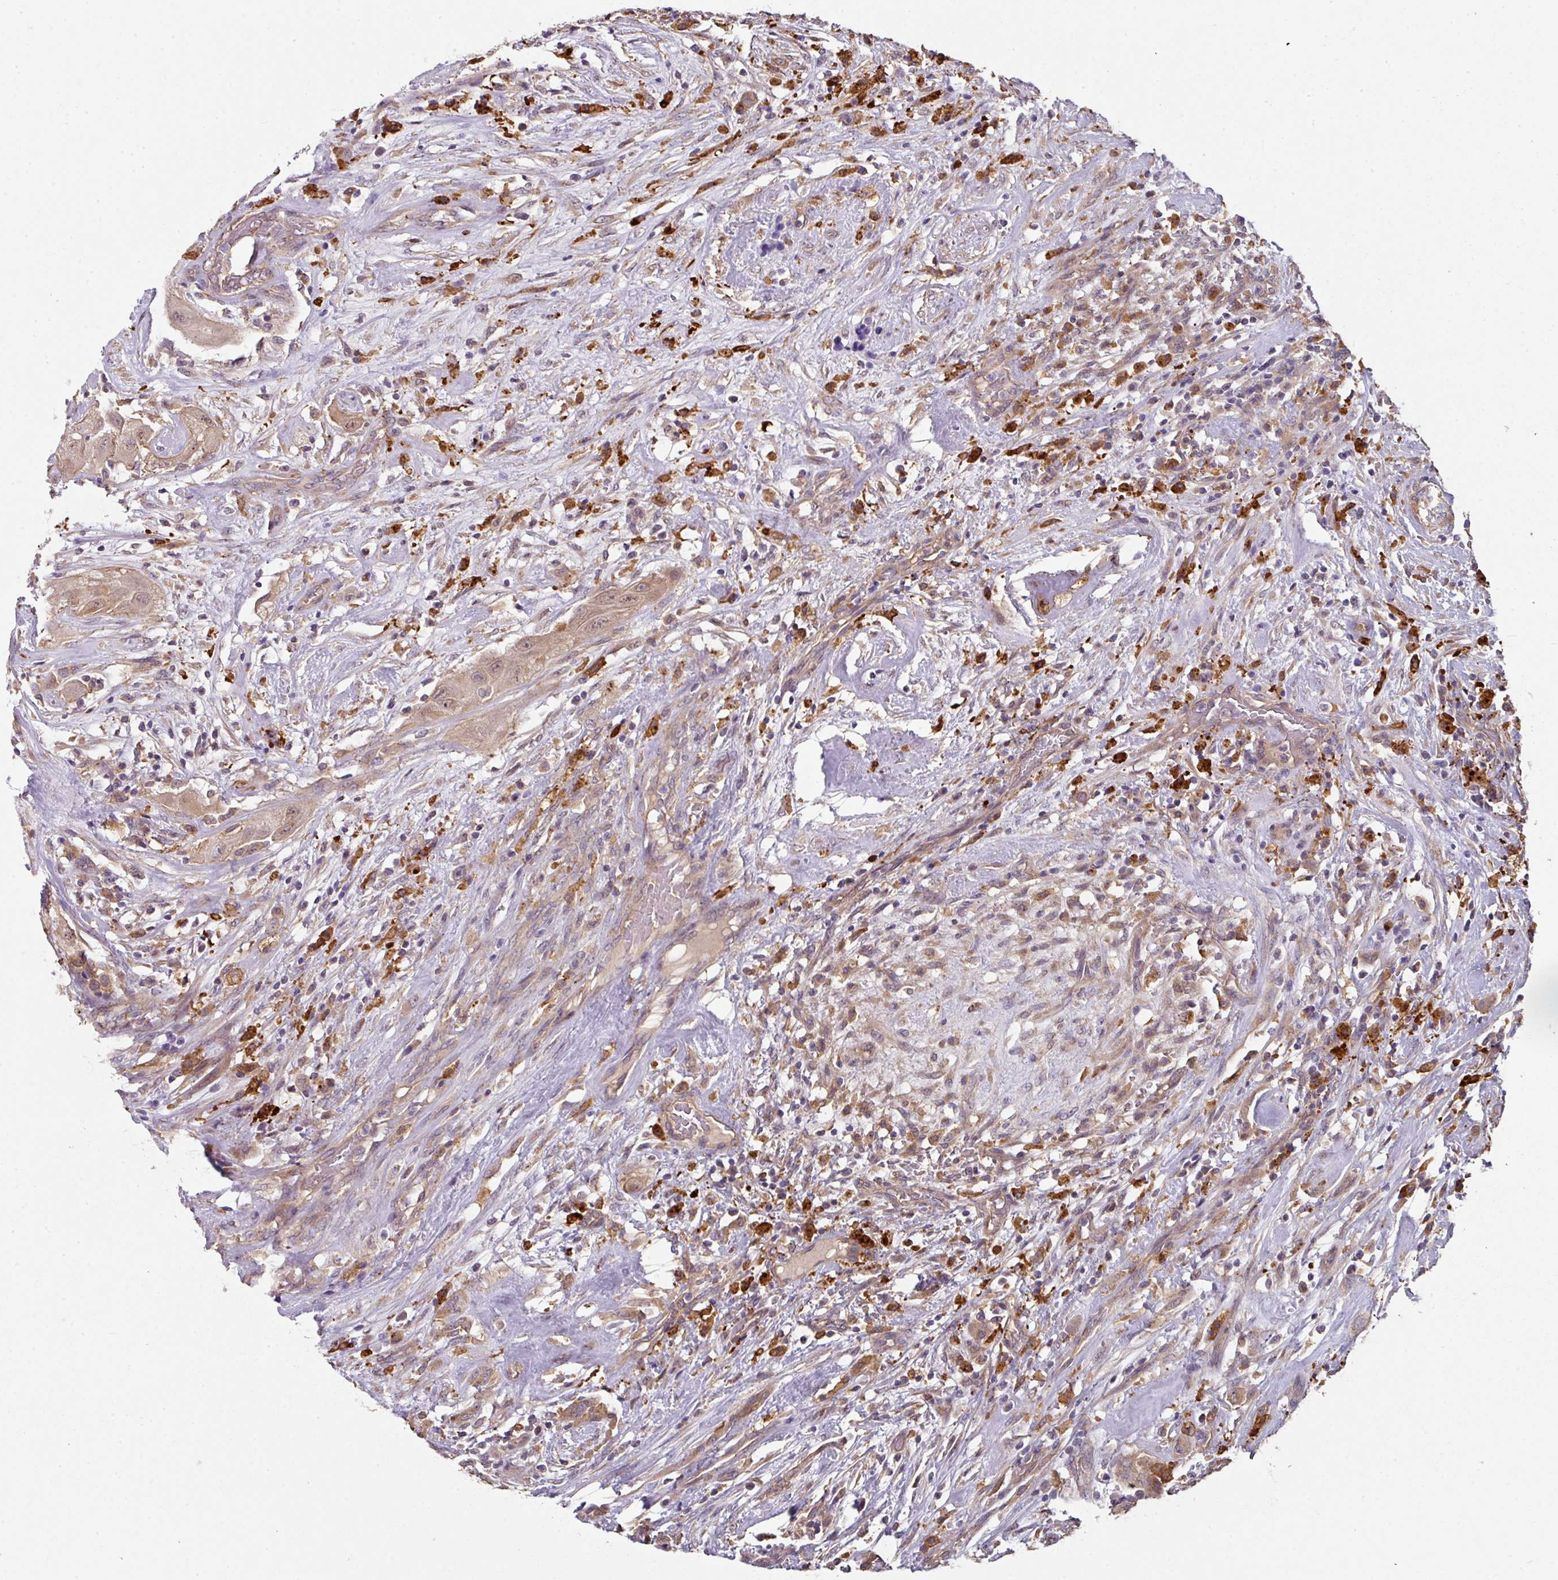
{"staining": {"intensity": "negative", "quantity": "none", "location": "none"}, "tissue": "thyroid cancer", "cell_type": "Tumor cells", "image_type": "cancer", "snomed": [{"axis": "morphology", "description": "Papillary adenocarcinoma, NOS"}, {"axis": "topography", "description": "Thyroid gland"}], "caption": "An IHC photomicrograph of thyroid papillary adenocarcinoma is shown. There is no staining in tumor cells of thyroid papillary adenocarcinoma. (Stains: DAB (3,3'-diaminobenzidine) immunohistochemistry with hematoxylin counter stain, Microscopy: brightfield microscopy at high magnification).", "gene": "C4orf48", "patient": {"sex": "female", "age": 59}}